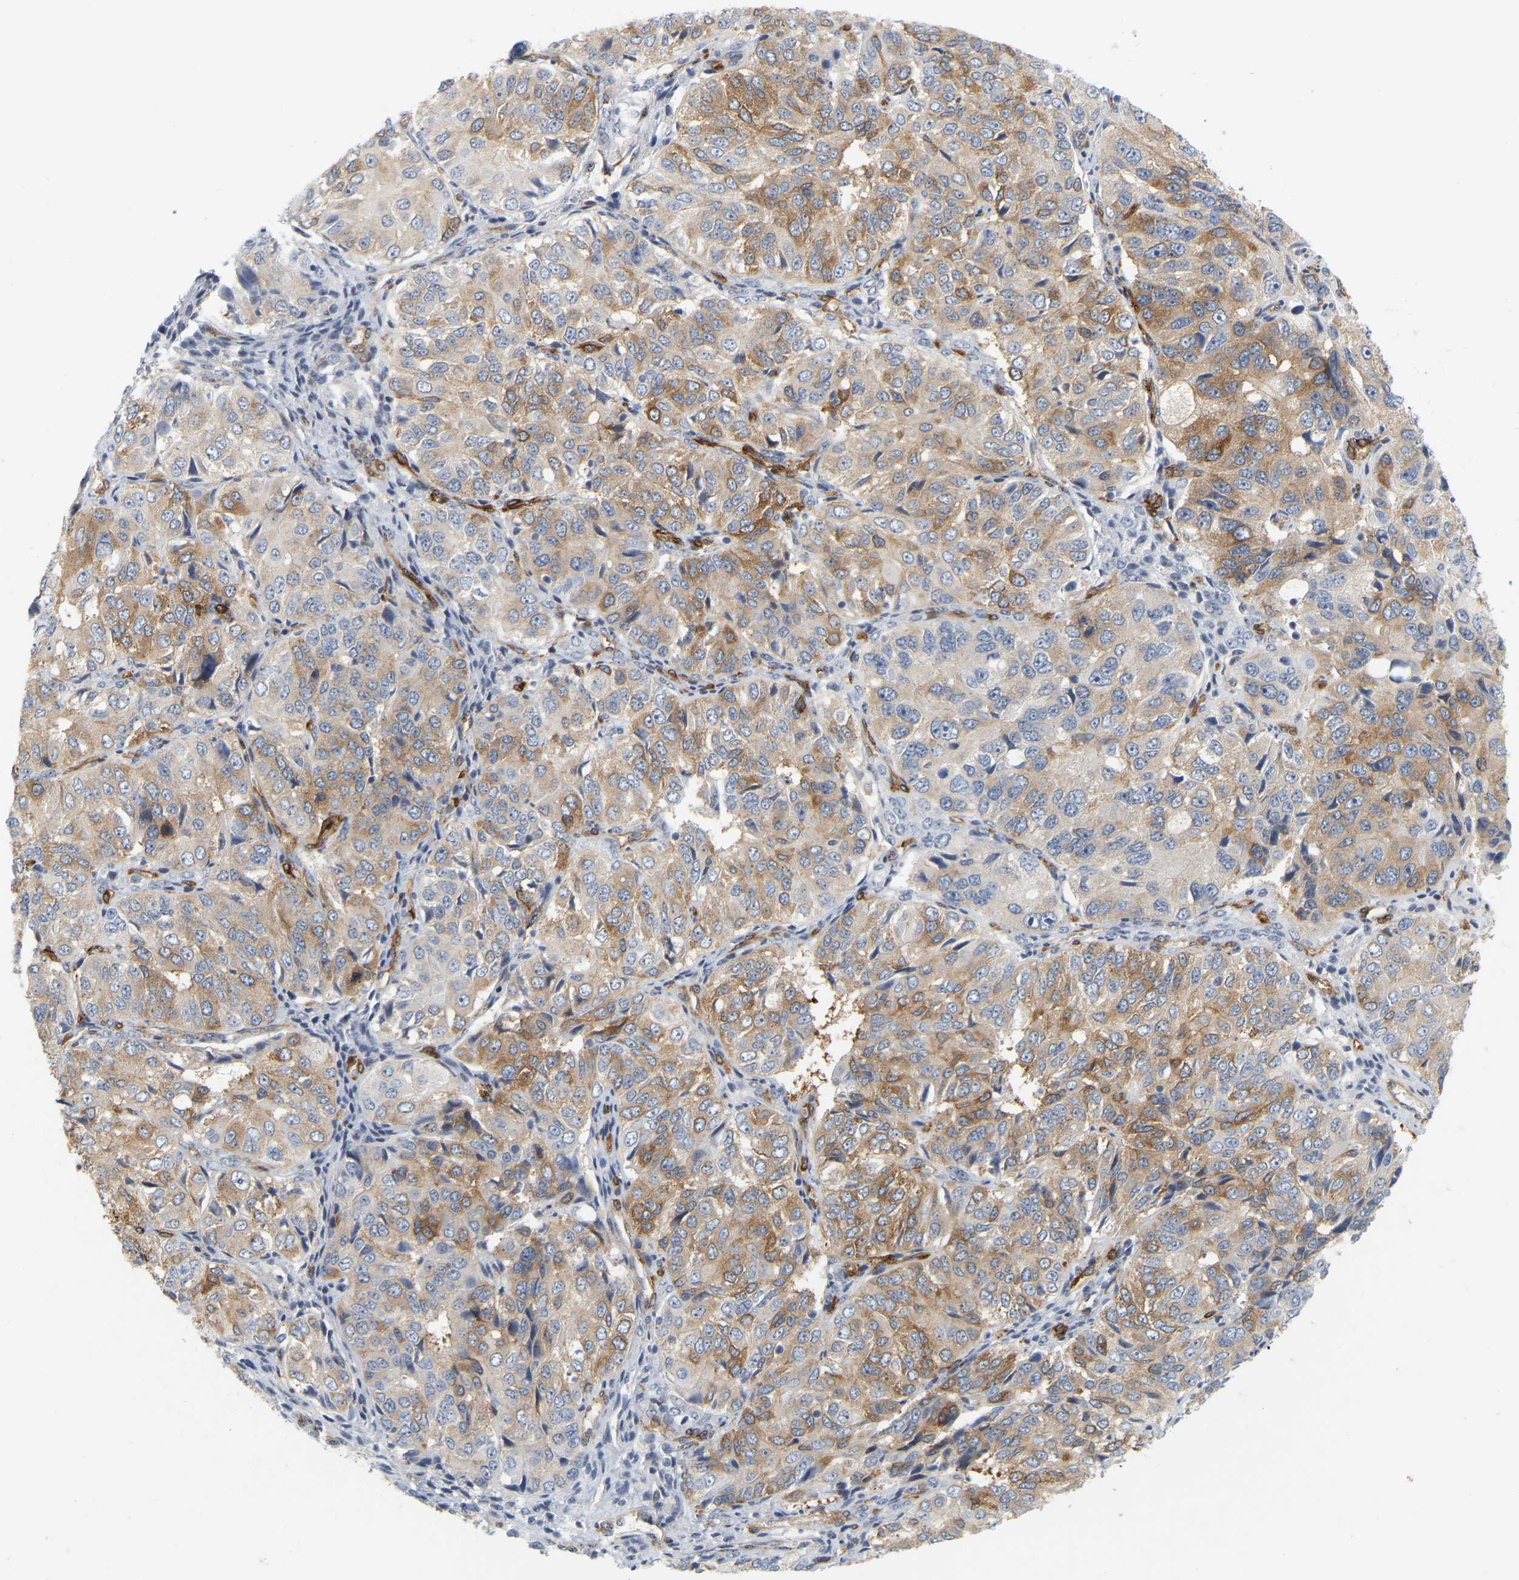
{"staining": {"intensity": "moderate", "quantity": ">75%", "location": "cytoplasmic/membranous"}, "tissue": "ovarian cancer", "cell_type": "Tumor cells", "image_type": "cancer", "snomed": [{"axis": "morphology", "description": "Carcinoma, endometroid"}, {"axis": "topography", "description": "Ovary"}], "caption": "Immunohistochemical staining of ovarian endometroid carcinoma shows medium levels of moderate cytoplasmic/membranous protein positivity in approximately >75% of tumor cells. (DAB IHC with brightfield microscopy, high magnification).", "gene": "RAPH1", "patient": {"sex": "female", "age": 51}}